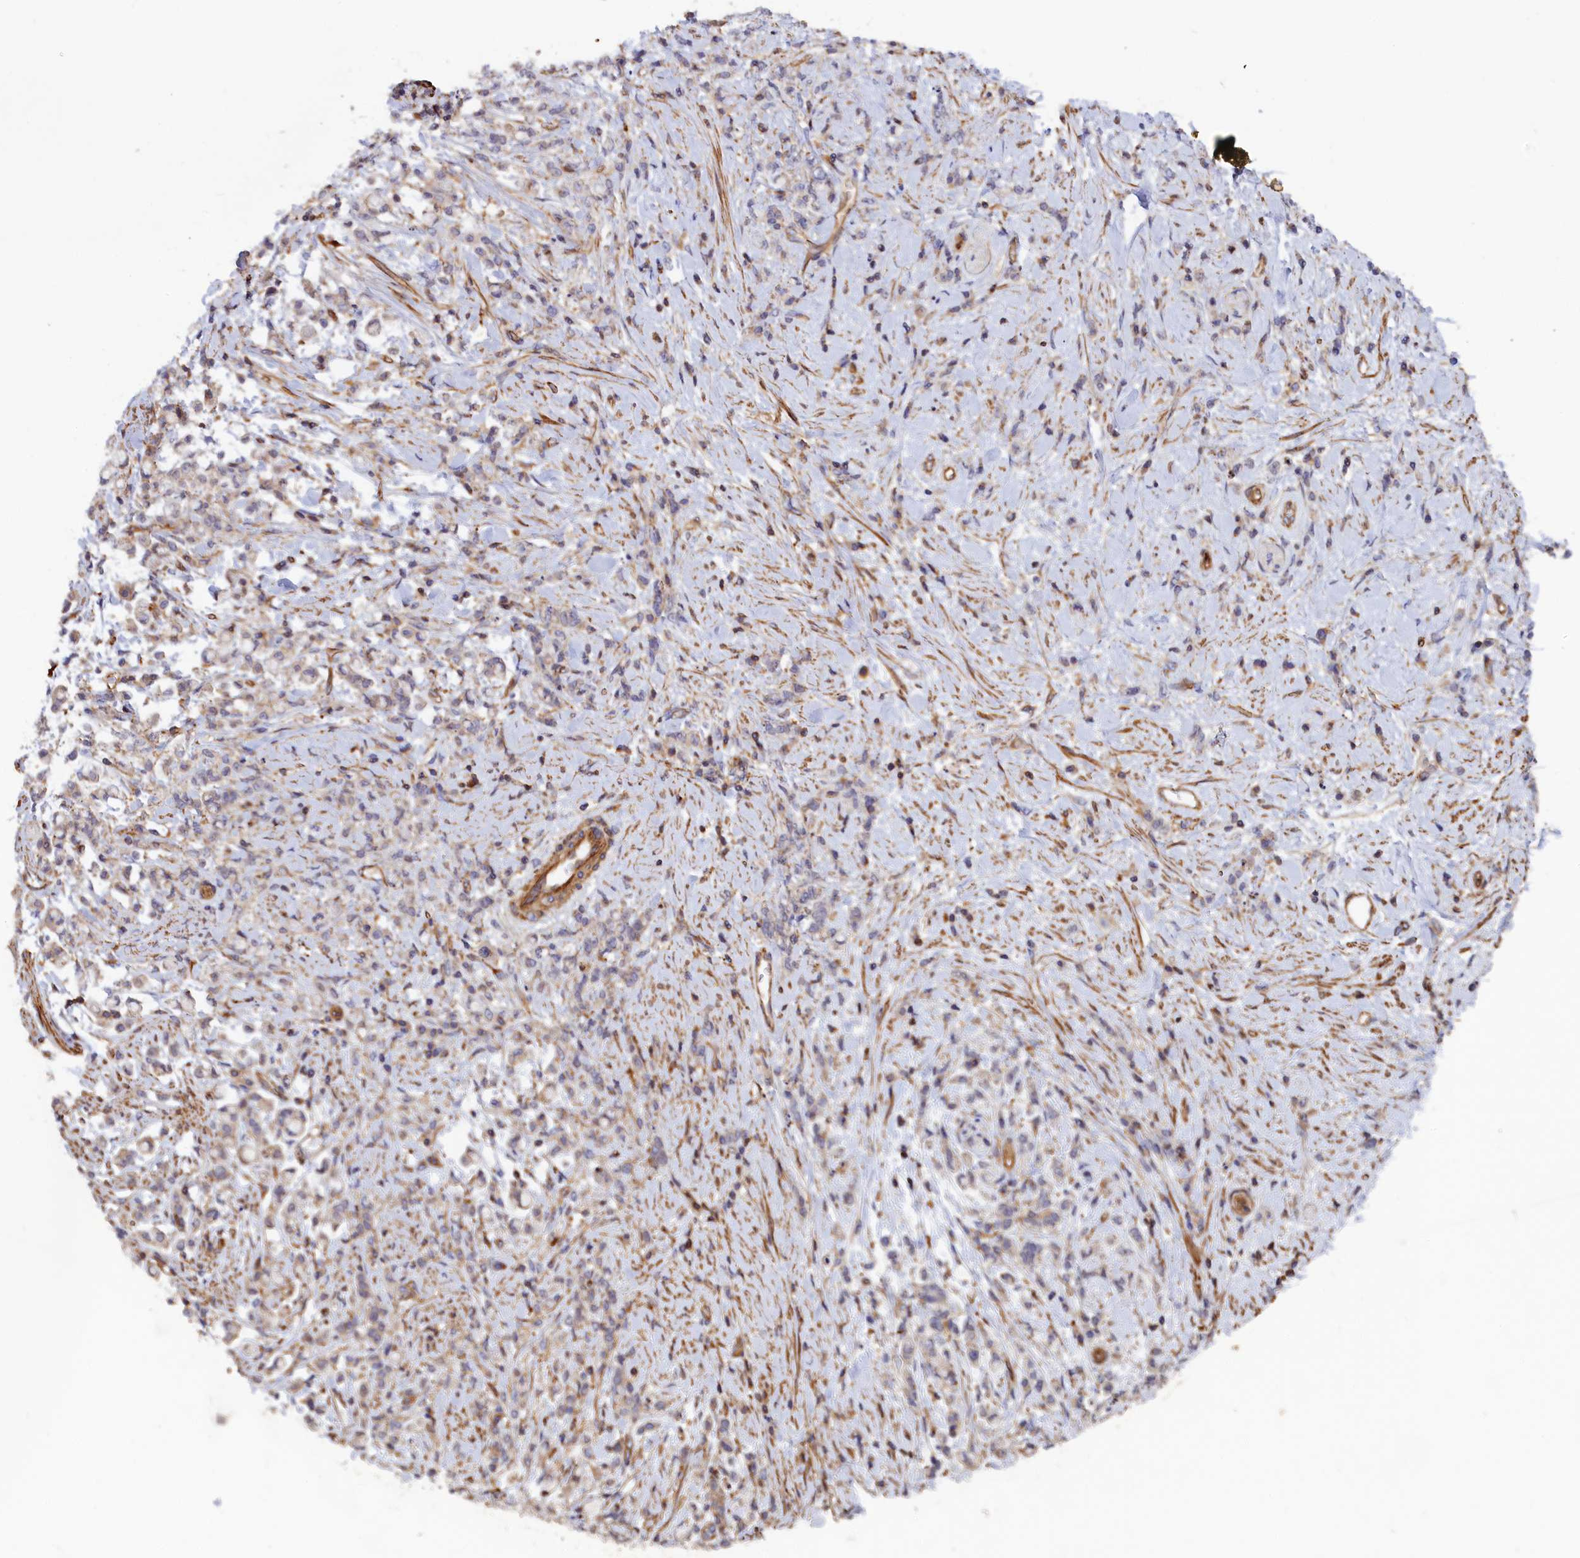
{"staining": {"intensity": "negative", "quantity": "none", "location": "none"}, "tissue": "stomach cancer", "cell_type": "Tumor cells", "image_type": "cancer", "snomed": [{"axis": "morphology", "description": "Adenocarcinoma, NOS"}, {"axis": "topography", "description": "Stomach"}], "caption": "Protein analysis of adenocarcinoma (stomach) displays no significant positivity in tumor cells. Brightfield microscopy of immunohistochemistry stained with DAB (3,3'-diaminobenzidine) (brown) and hematoxylin (blue), captured at high magnification.", "gene": "ANKRD27", "patient": {"sex": "female", "age": 60}}